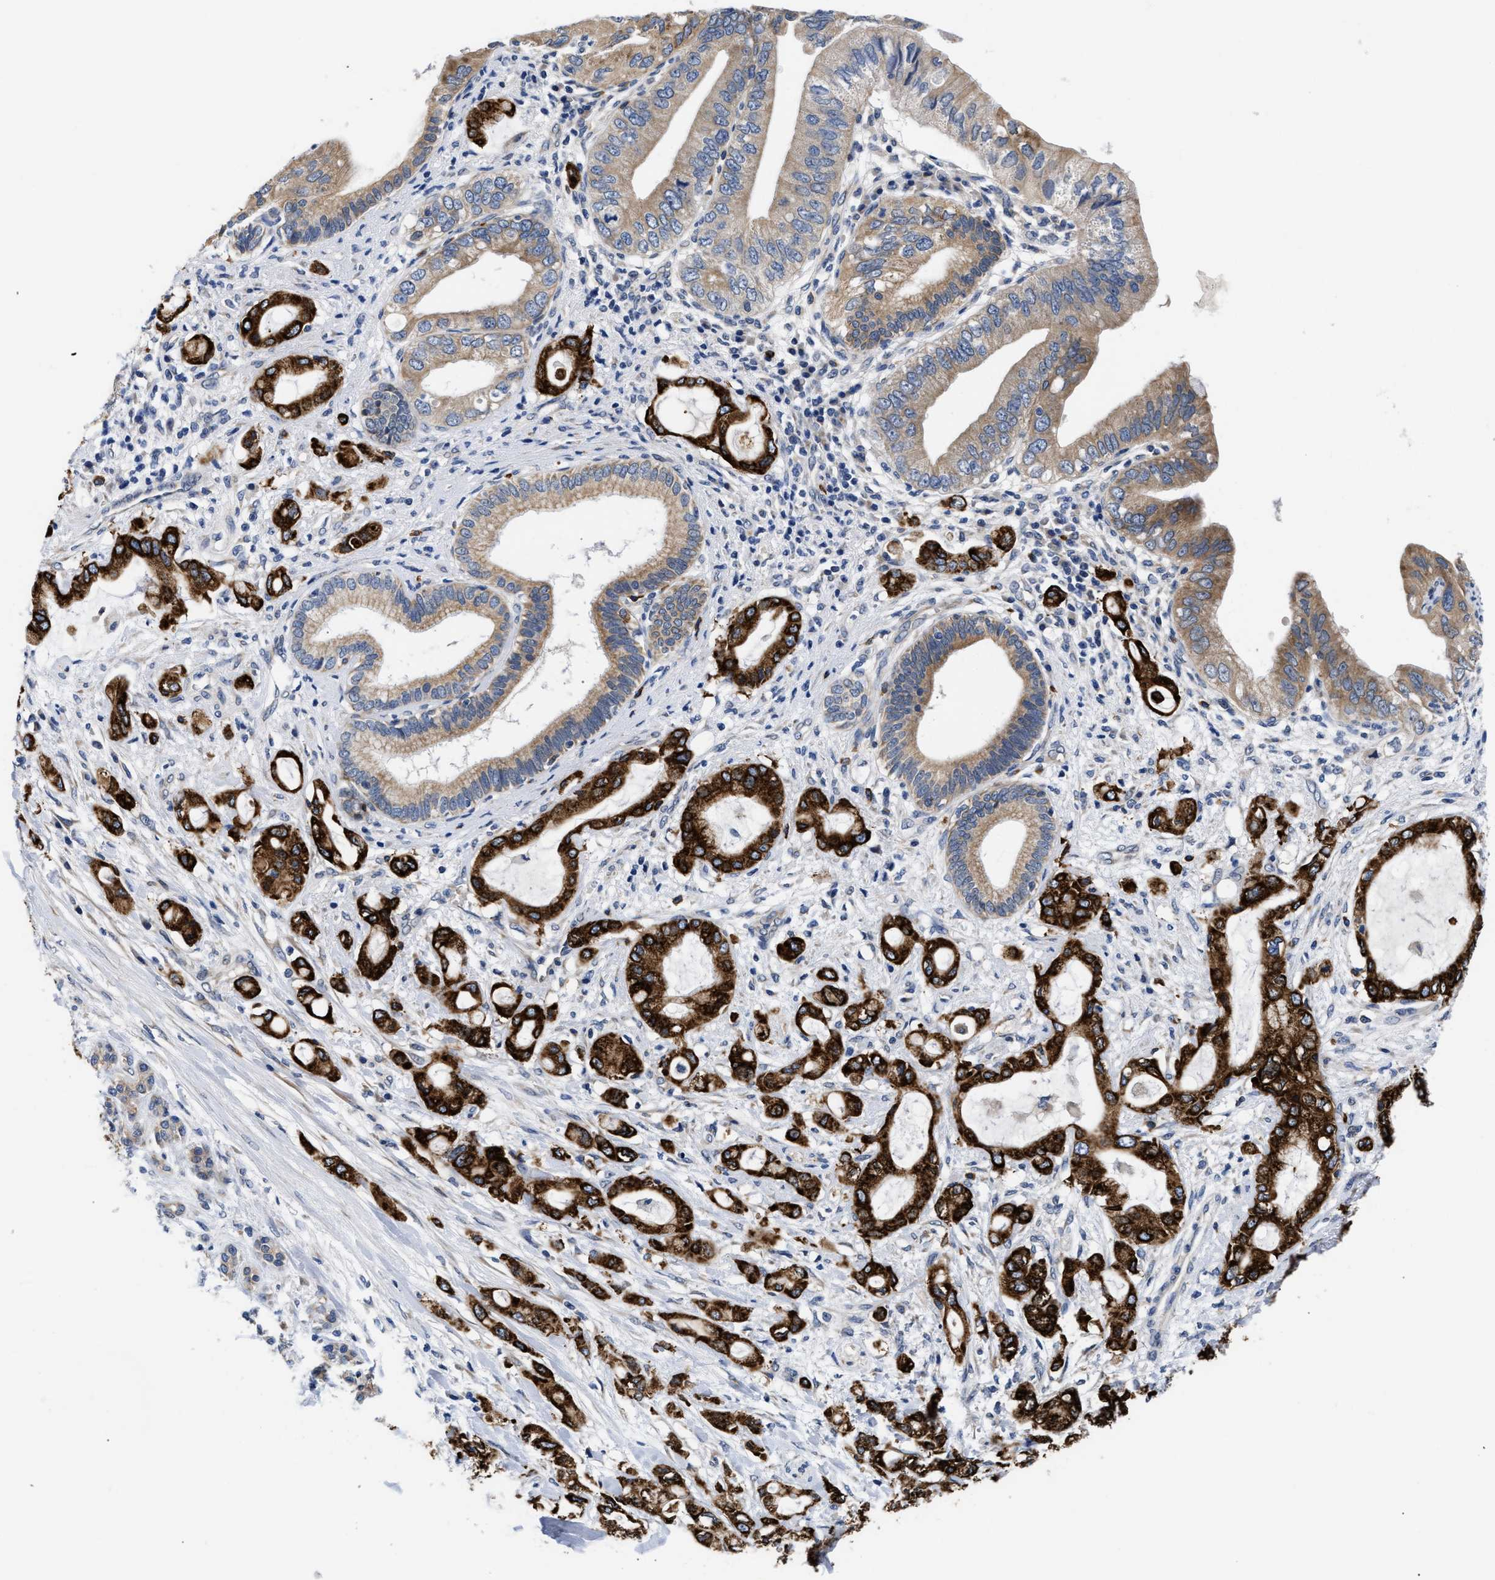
{"staining": {"intensity": "strong", "quantity": ">75%", "location": "cytoplasmic/membranous"}, "tissue": "pancreatic cancer", "cell_type": "Tumor cells", "image_type": "cancer", "snomed": [{"axis": "morphology", "description": "Adenocarcinoma, NOS"}, {"axis": "topography", "description": "Pancreas"}], "caption": "A histopathology image of pancreatic adenocarcinoma stained for a protein displays strong cytoplasmic/membranous brown staining in tumor cells.", "gene": "RINT1", "patient": {"sex": "female", "age": 56}}